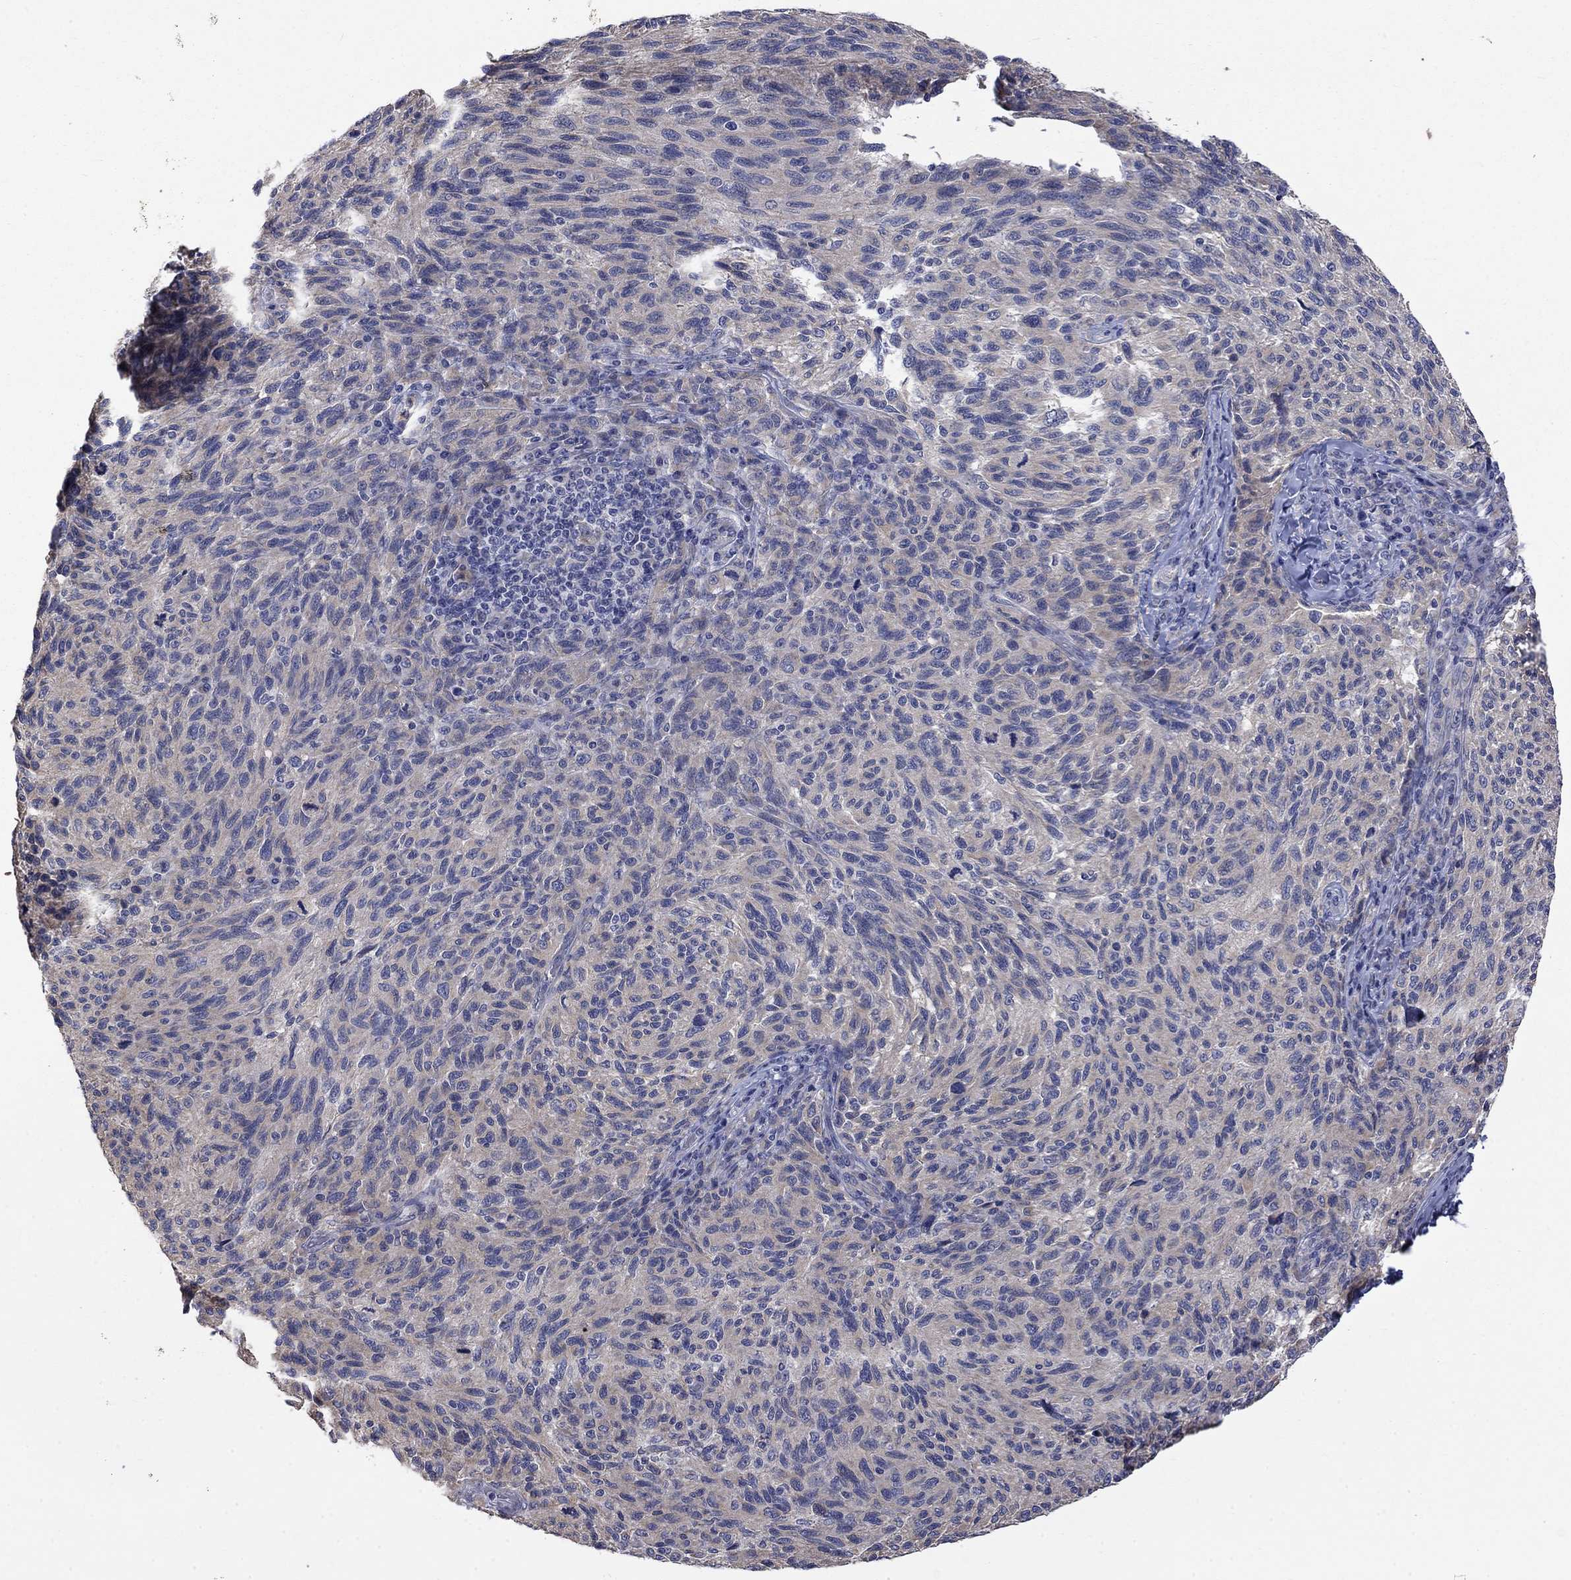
{"staining": {"intensity": "weak", "quantity": "25%-75%", "location": "cytoplasmic/membranous"}, "tissue": "melanoma", "cell_type": "Tumor cells", "image_type": "cancer", "snomed": [{"axis": "morphology", "description": "Malignant melanoma, NOS"}, {"axis": "topography", "description": "Skin"}], "caption": "DAB immunohistochemical staining of malignant melanoma demonstrates weak cytoplasmic/membranous protein staining in about 25%-75% of tumor cells.", "gene": "CAMKK2", "patient": {"sex": "female", "age": 73}}